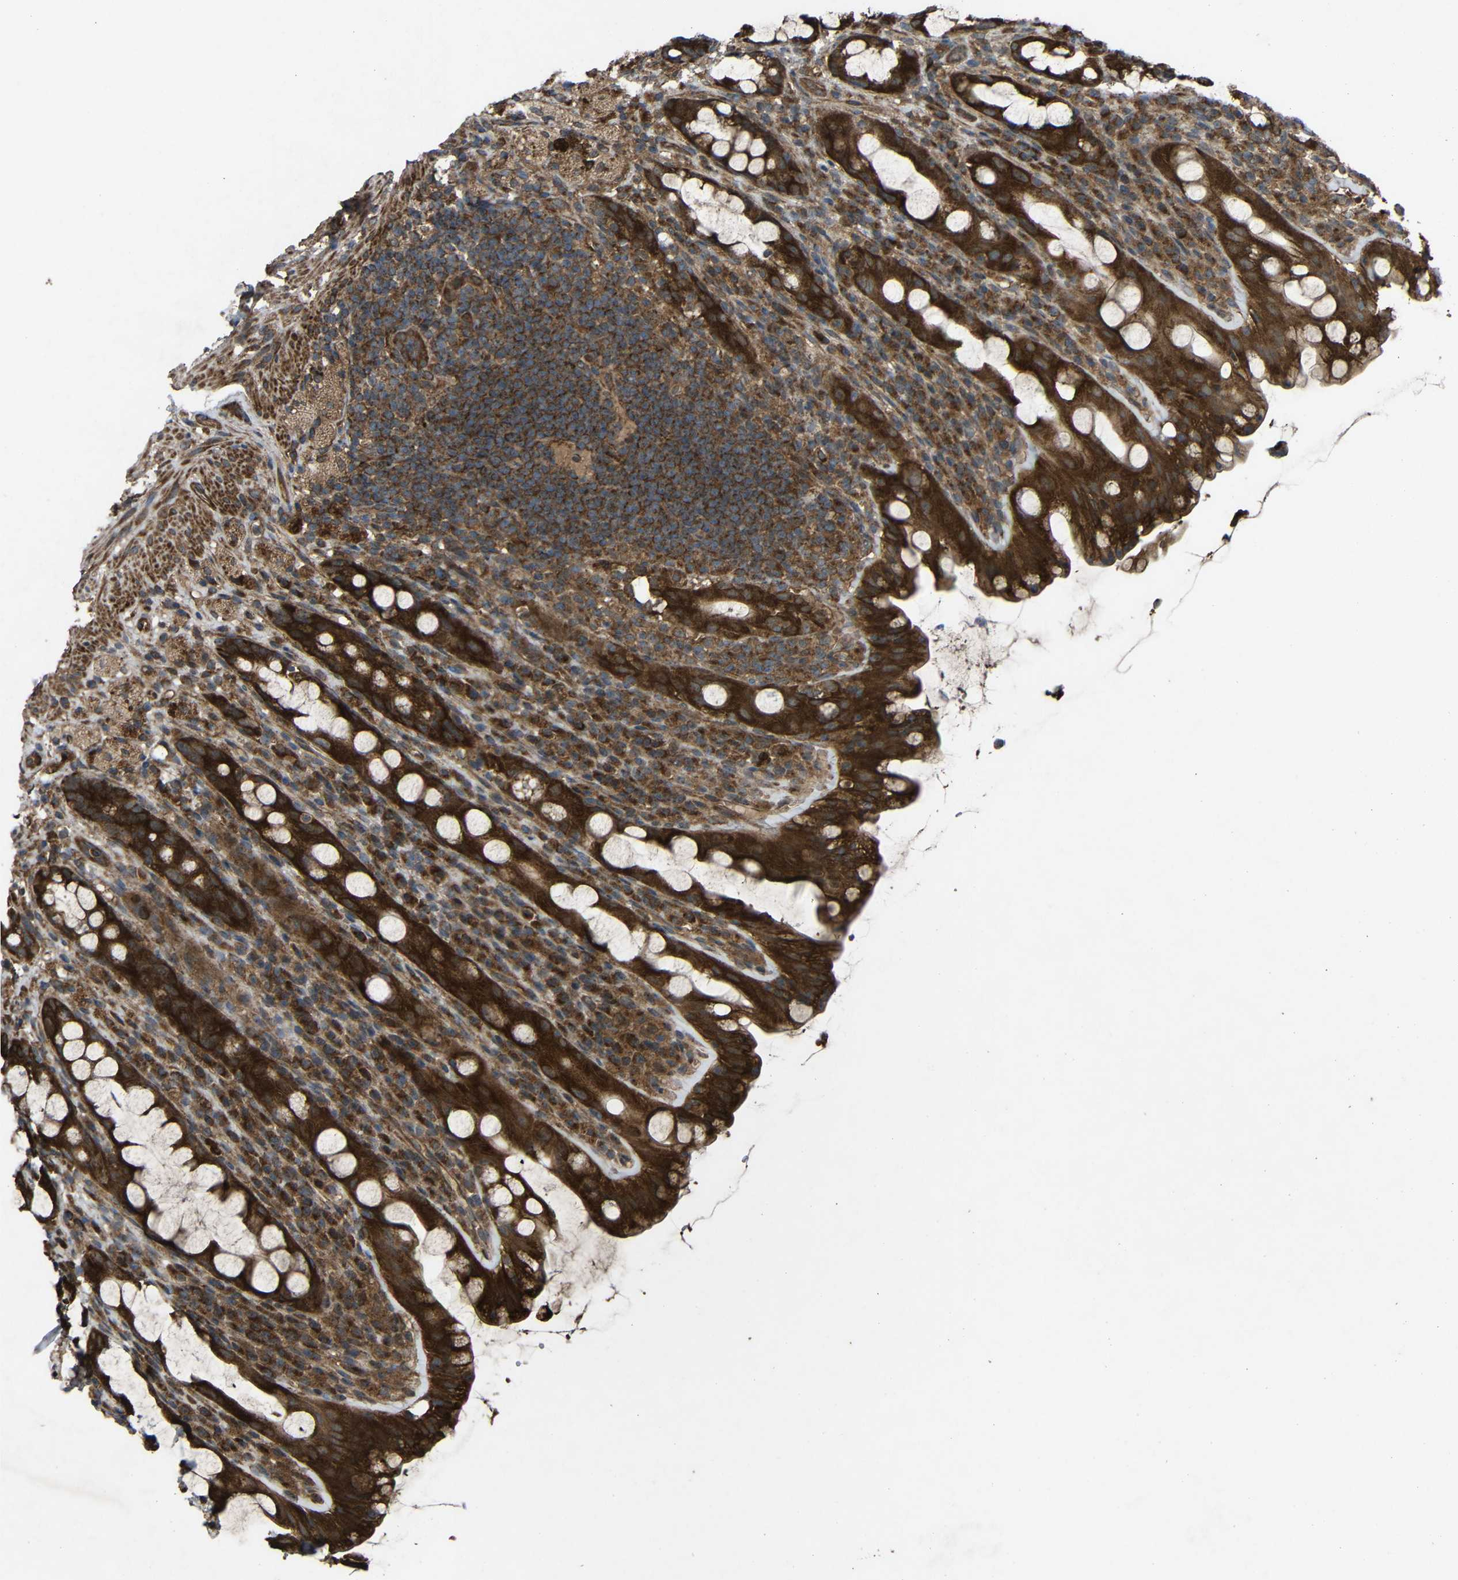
{"staining": {"intensity": "strong", "quantity": ">75%", "location": "cytoplasmic/membranous"}, "tissue": "rectum", "cell_type": "Glandular cells", "image_type": "normal", "snomed": [{"axis": "morphology", "description": "Normal tissue, NOS"}, {"axis": "topography", "description": "Rectum"}], "caption": "IHC of unremarkable rectum demonstrates high levels of strong cytoplasmic/membranous positivity in approximately >75% of glandular cells.", "gene": "C1GALT1", "patient": {"sex": "male", "age": 44}}